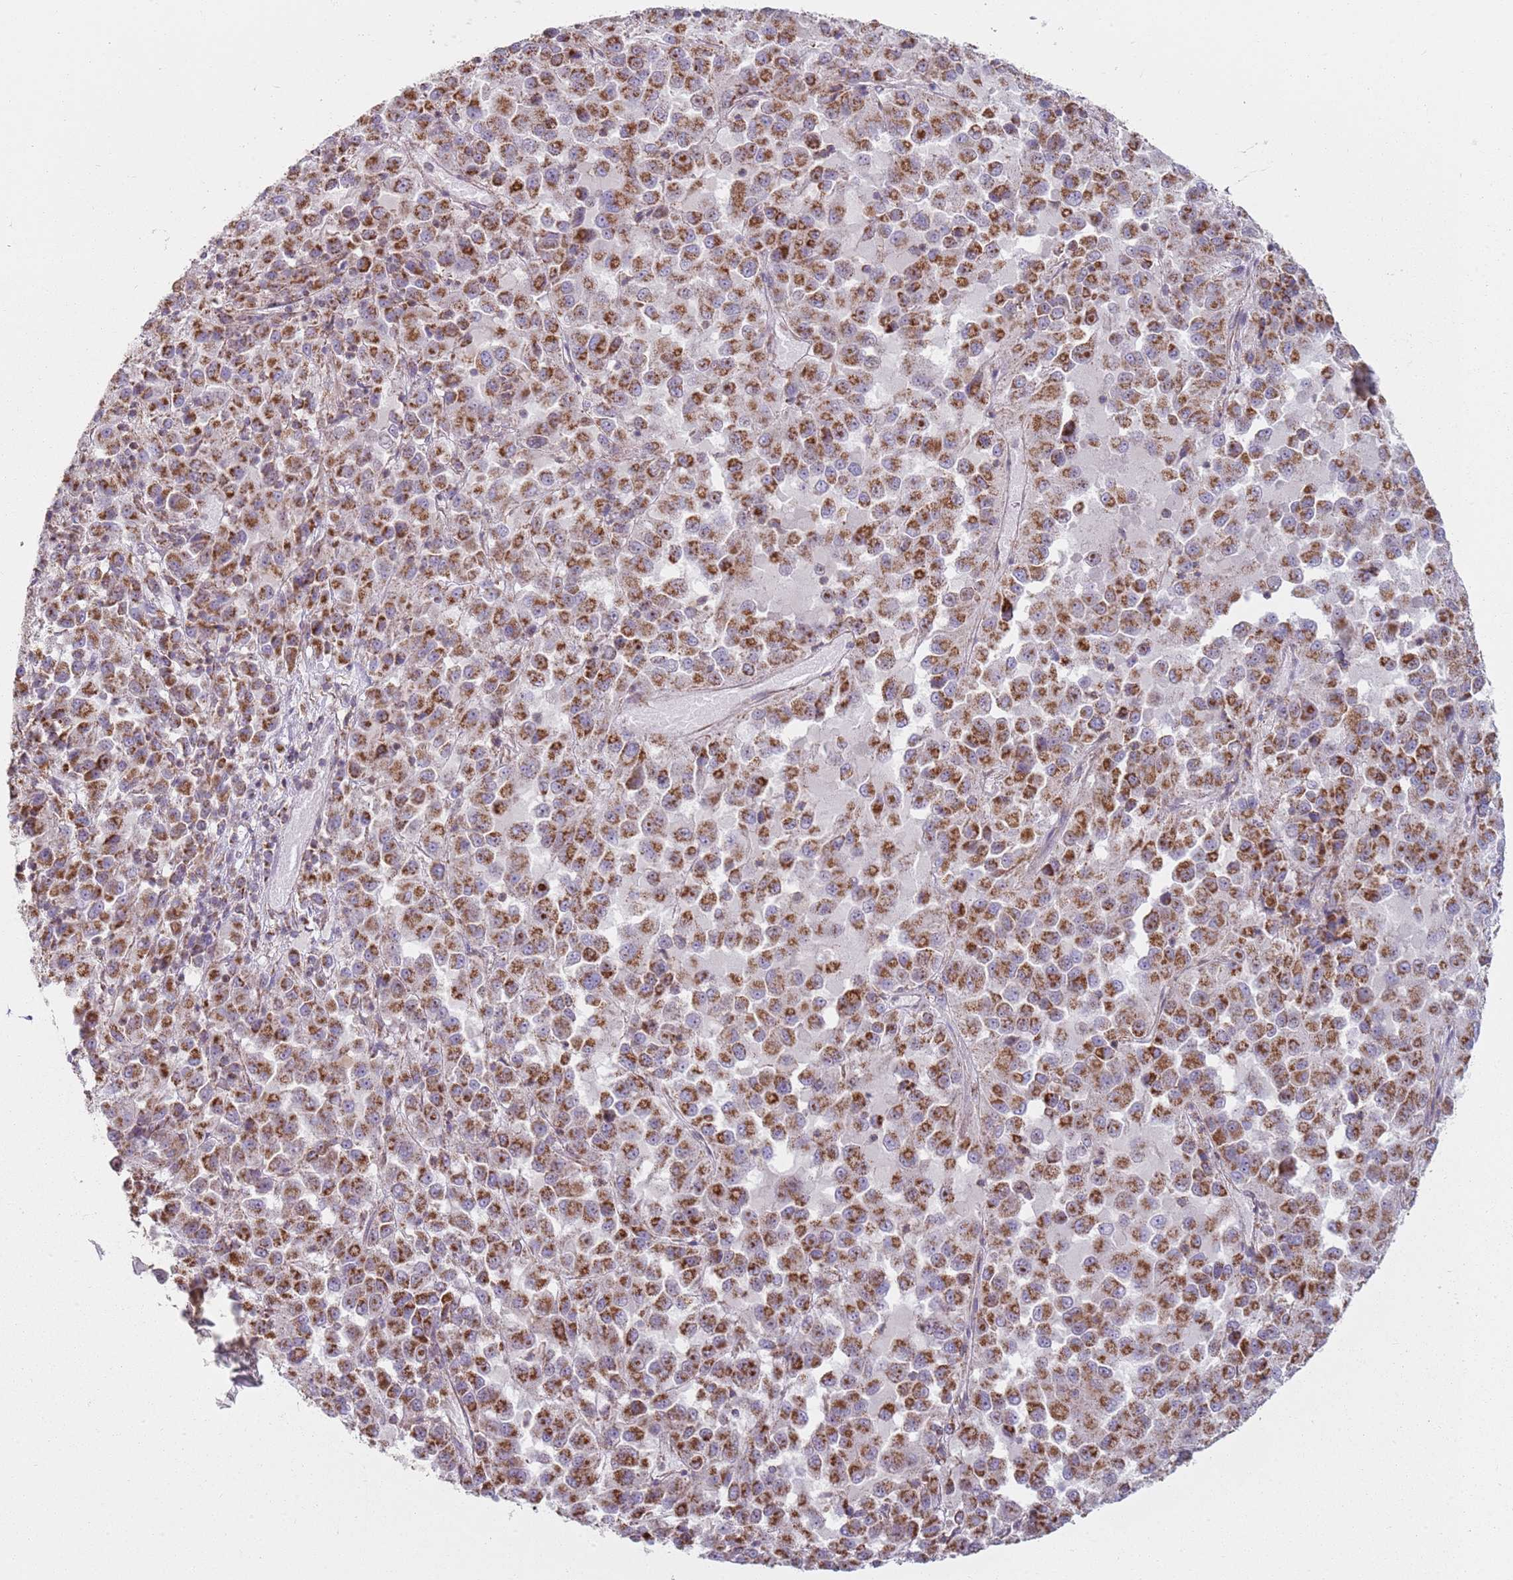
{"staining": {"intensity": "strong", "quantity": ">75%", "location": "cytoplasmic/membranous"}, "tissue": "melanoma", "cell_type": "Tumor cells", "image_type": "cancer", "snomed": [{"axis": "morphology", "description": "Malignant melanoma, Metastatic site"}, {"axis": "topography", "description": "Lung"}], "caption": "Malignant melanoma (metastatic site) tissue shows strong cytoplasmic/membranous positivity in about >75% of tumor cells, visualized by immunohistochemistry.", "gene": "GAS8", "patient": {"sex": "male", "age": 64}}